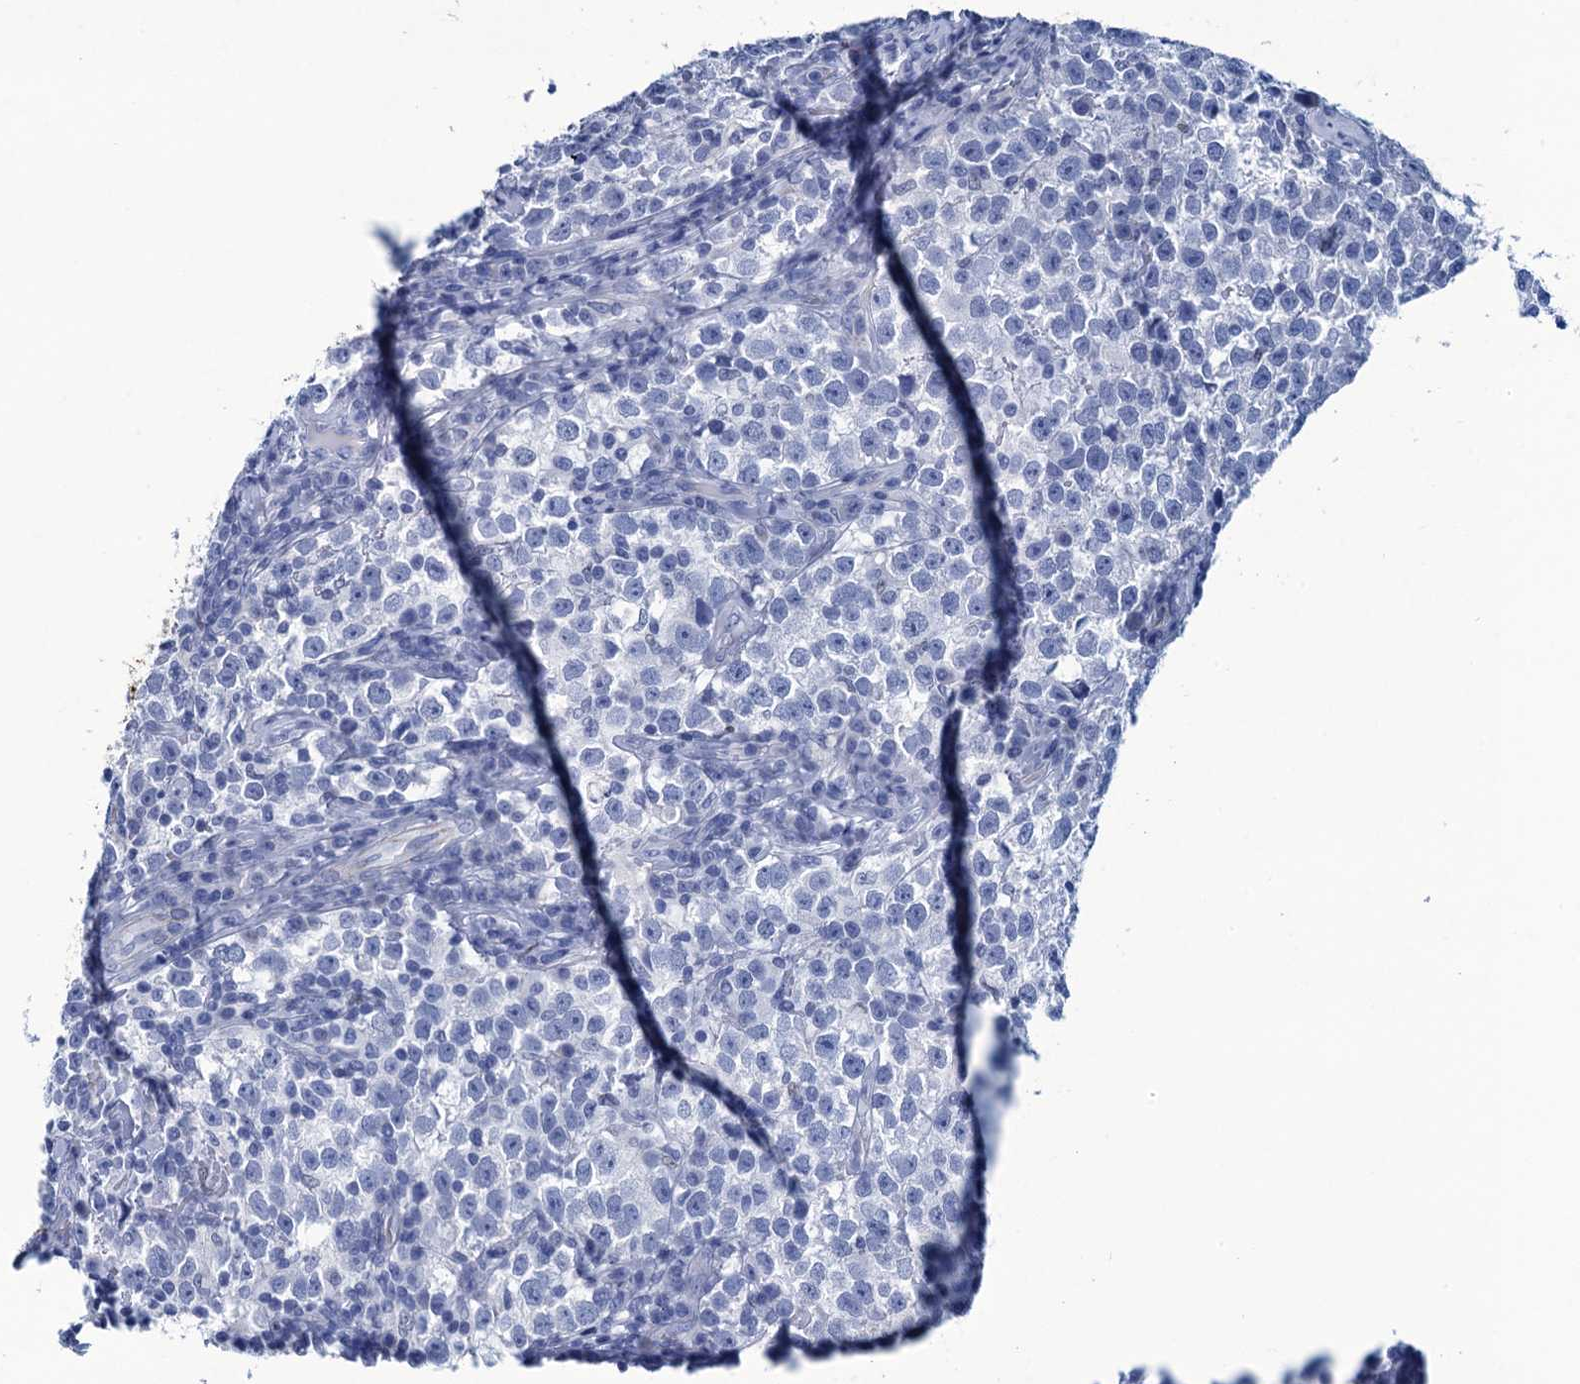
{"staining": {"intensity": "negative", "quantity": "none", "location": "none"}, "tissue": "testis cancer", "cell_type": "Tumor cells", "image_type": "cancer", "snomed": [{"axis": "morphology", "description": "Normal tissue, NOS"}, {"axis": "morphology", "description": "Seminoma, NOS"}, {"axis": "topography", "description": "Testis"}], "caption": "A high-resolution histopathology image shows immunohistochemistry (IHC) staining of testis cancer, which displays no significant staining in tumor cells.", "gene": "RHCG", "patient": {"sex": "male", "age": 43}}